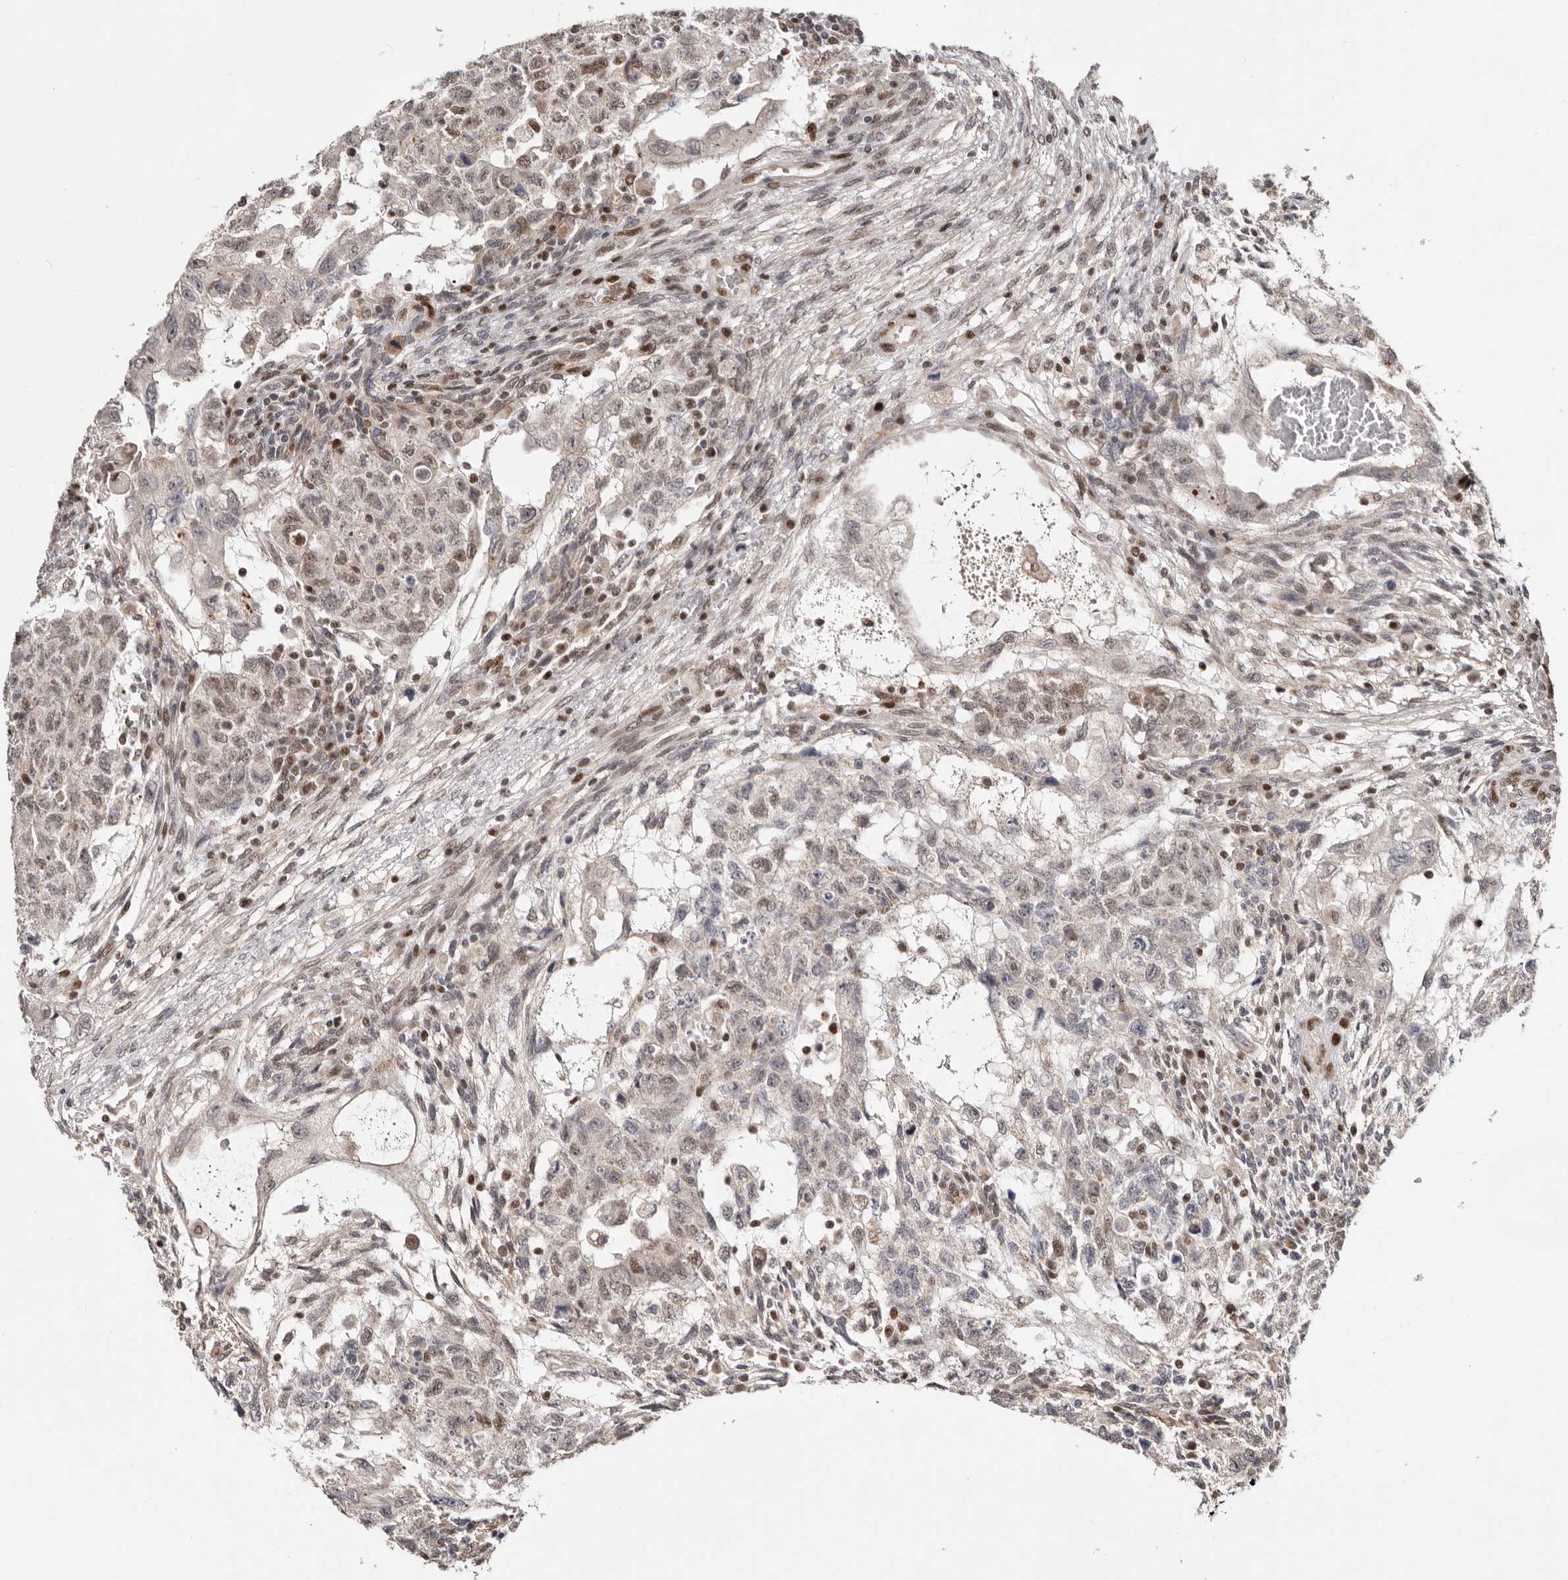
{"staining": {"intensity": "weak", "quantity": "25%-75%", "location": "nuclear"}, "tissue": "testis cancer", "cell_type": "Tumor cells", "image_type": "cancer", "snomed": [{"axis": "morphology", "description": "Normal tissue, NOS"}, {"axis": "morphology", "description": "Carcinoma, Embryonal, NOS"}, {"axis": "topography", "description": "Testis"}], "caption": "Weak nuclear staining is seen in about 25%-75% of tumor cells in testis cancer. The staining was performed using DAB (3,3'-diaminobenzidine) to visualize the protein expression in brown, while the nuclei were stained in blue with hematoxylin (Magnification: 20x).", "gene": "SMAD7", "patient": {"sex": "male", "age": 36}}